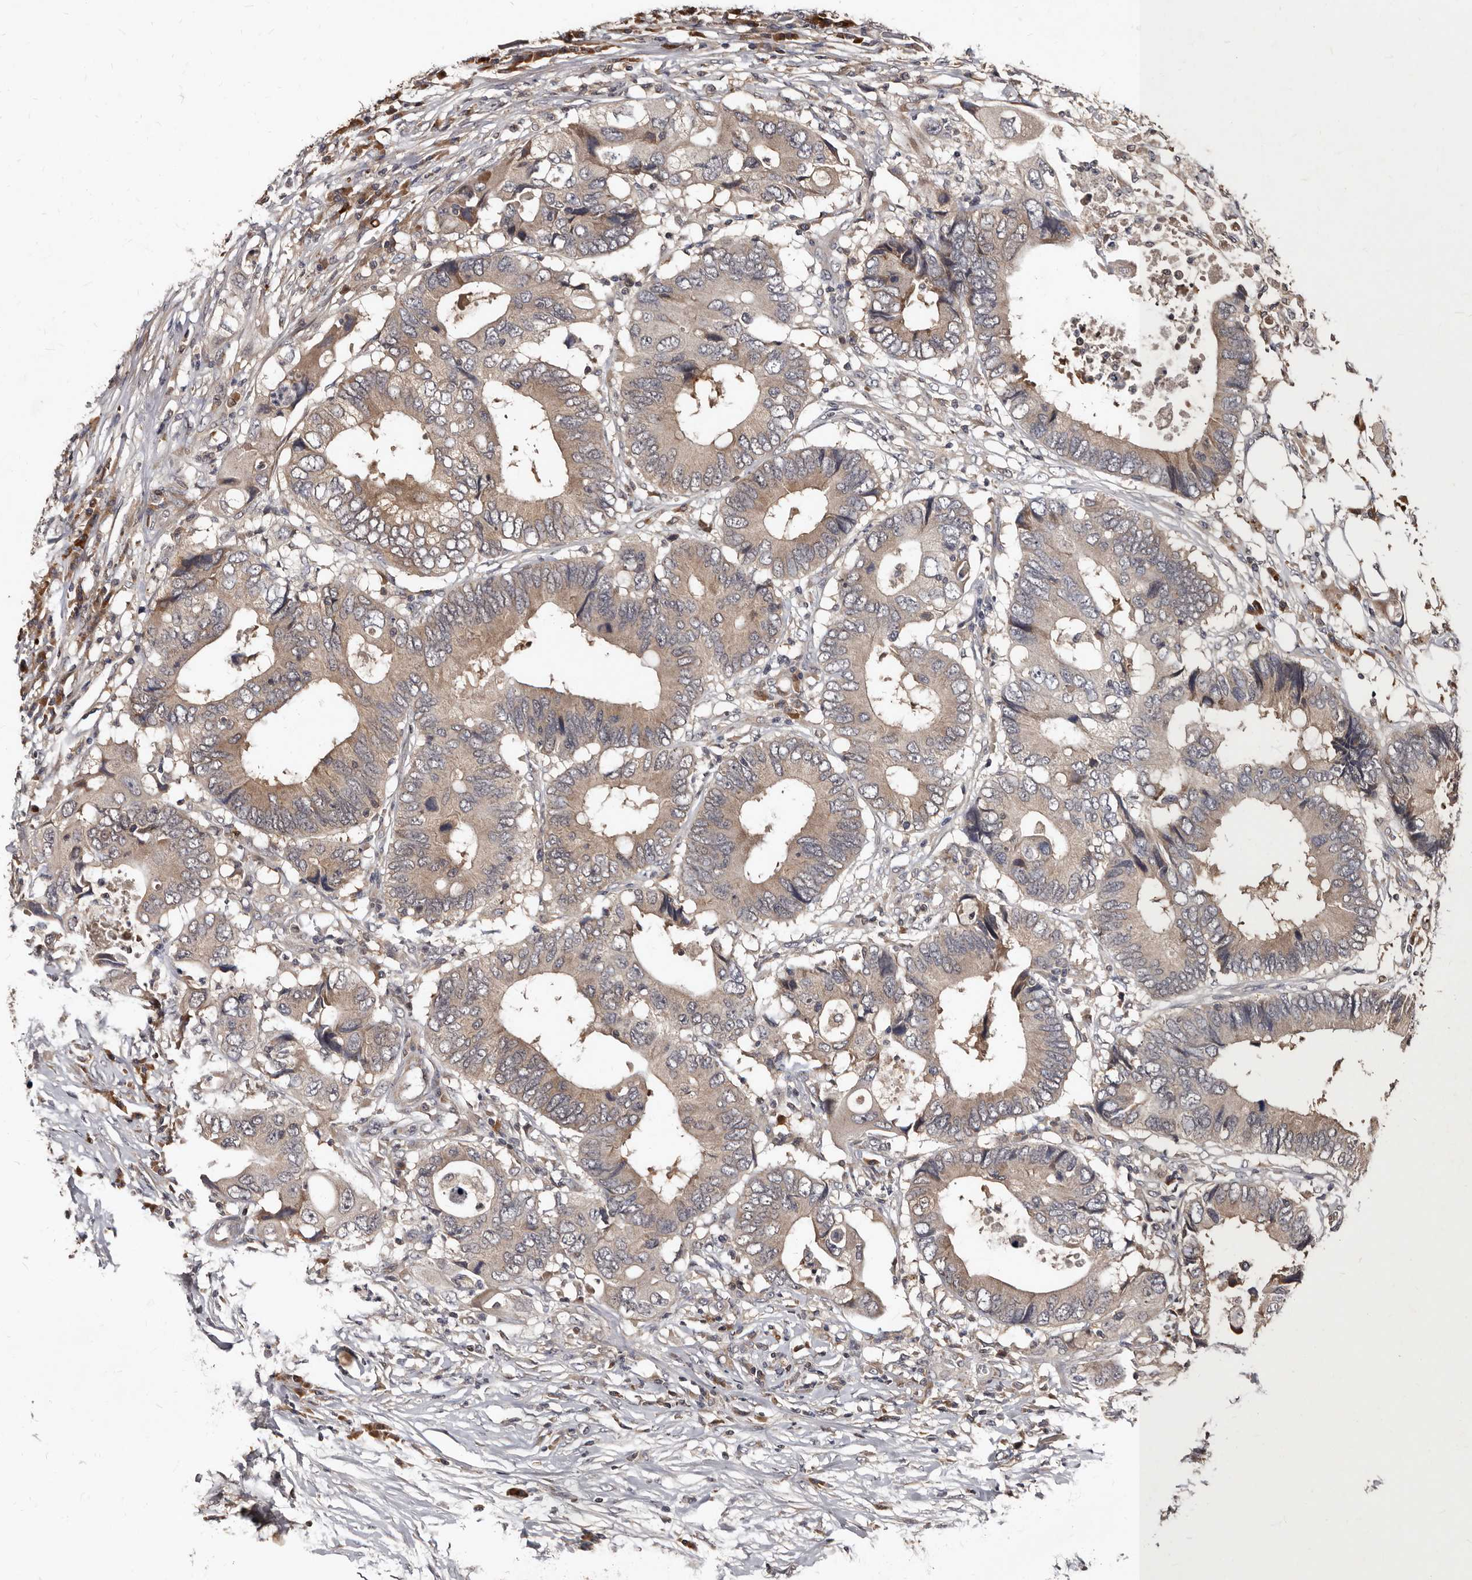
{"staining": {"intensity": "weak", "quantity": ">75%", "location": "cytoplasmic/membranous"}, "tissue": "colorectal cancer", "cell_type": "Tumor cells", "image_type": "cancer", "snomed": [{"axis": "morphology", "description": "Adenocarcinoma, NOS"}, {"axis": "topography", "description": "Colon"}], "caption": "High-power microscopy captured an immunohistochemistry micrograph of colorectal cancer, revealing weak cytoplasmic/membranous expression in approximately >75% of tumor cells.", "gene": "PMVK", "patient": {"sex": "male", "age": 71}}